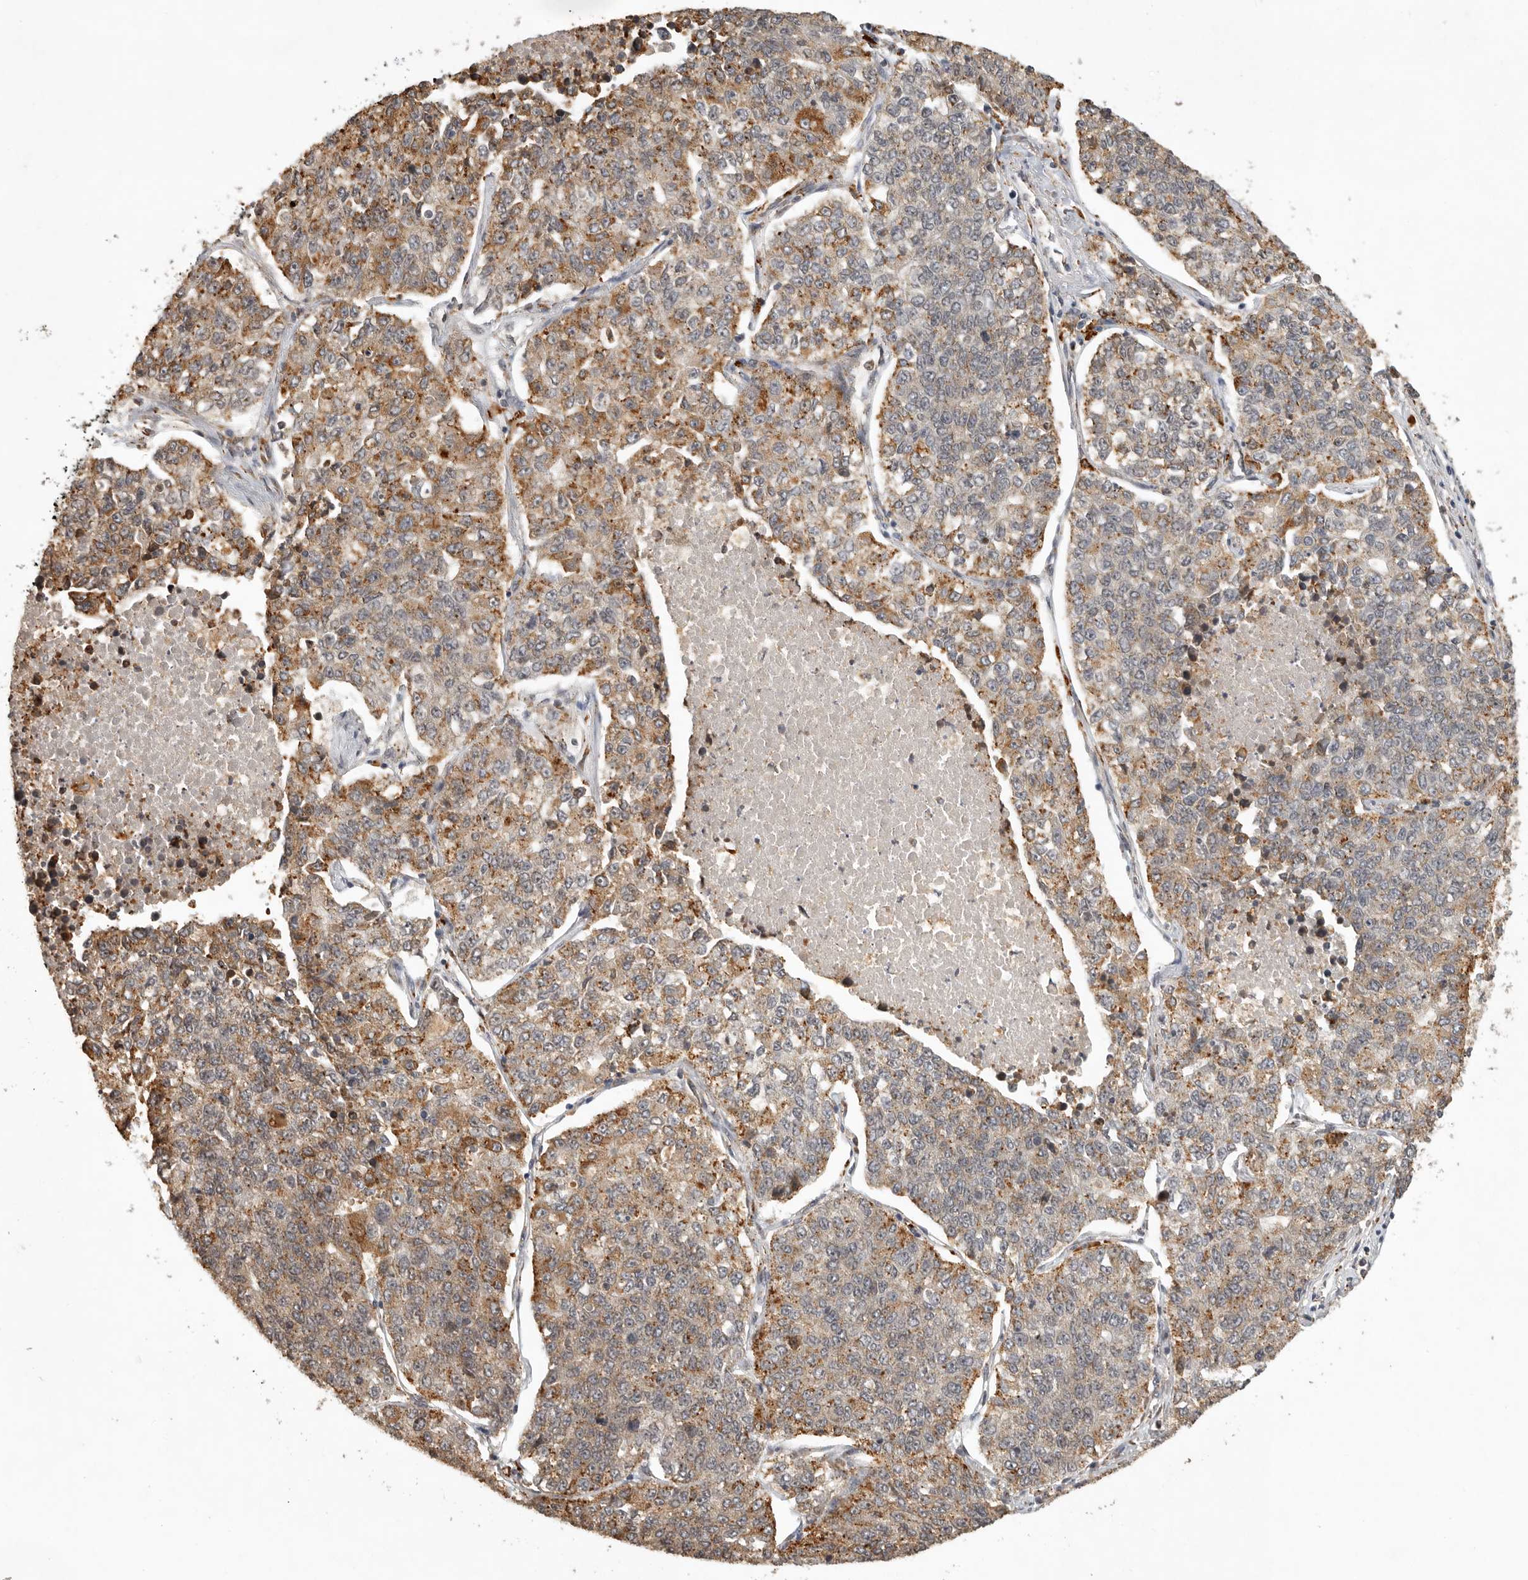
{"staining": {"intensity": "moderate", "quantity": "25%-75%", "location": "cytoplasmic/membranous"}, "tissue": "lung cancer", "cell_type": "Tumor cells", "image_type": "cancer", "snomed": [{"axis": "morphology", "description": "Adenocarcinoma, NOS"}, {"axis": "topography", "description": "Lung"}], "caption": "Protein expression analysis of adenocarcinoma (lung) demonstrates moderate cytoplasmic/membranous staining in about 25%-75% of tumor cells.", "gene": "ZNF83", "patient": {"sex": "male", "age": 49}}